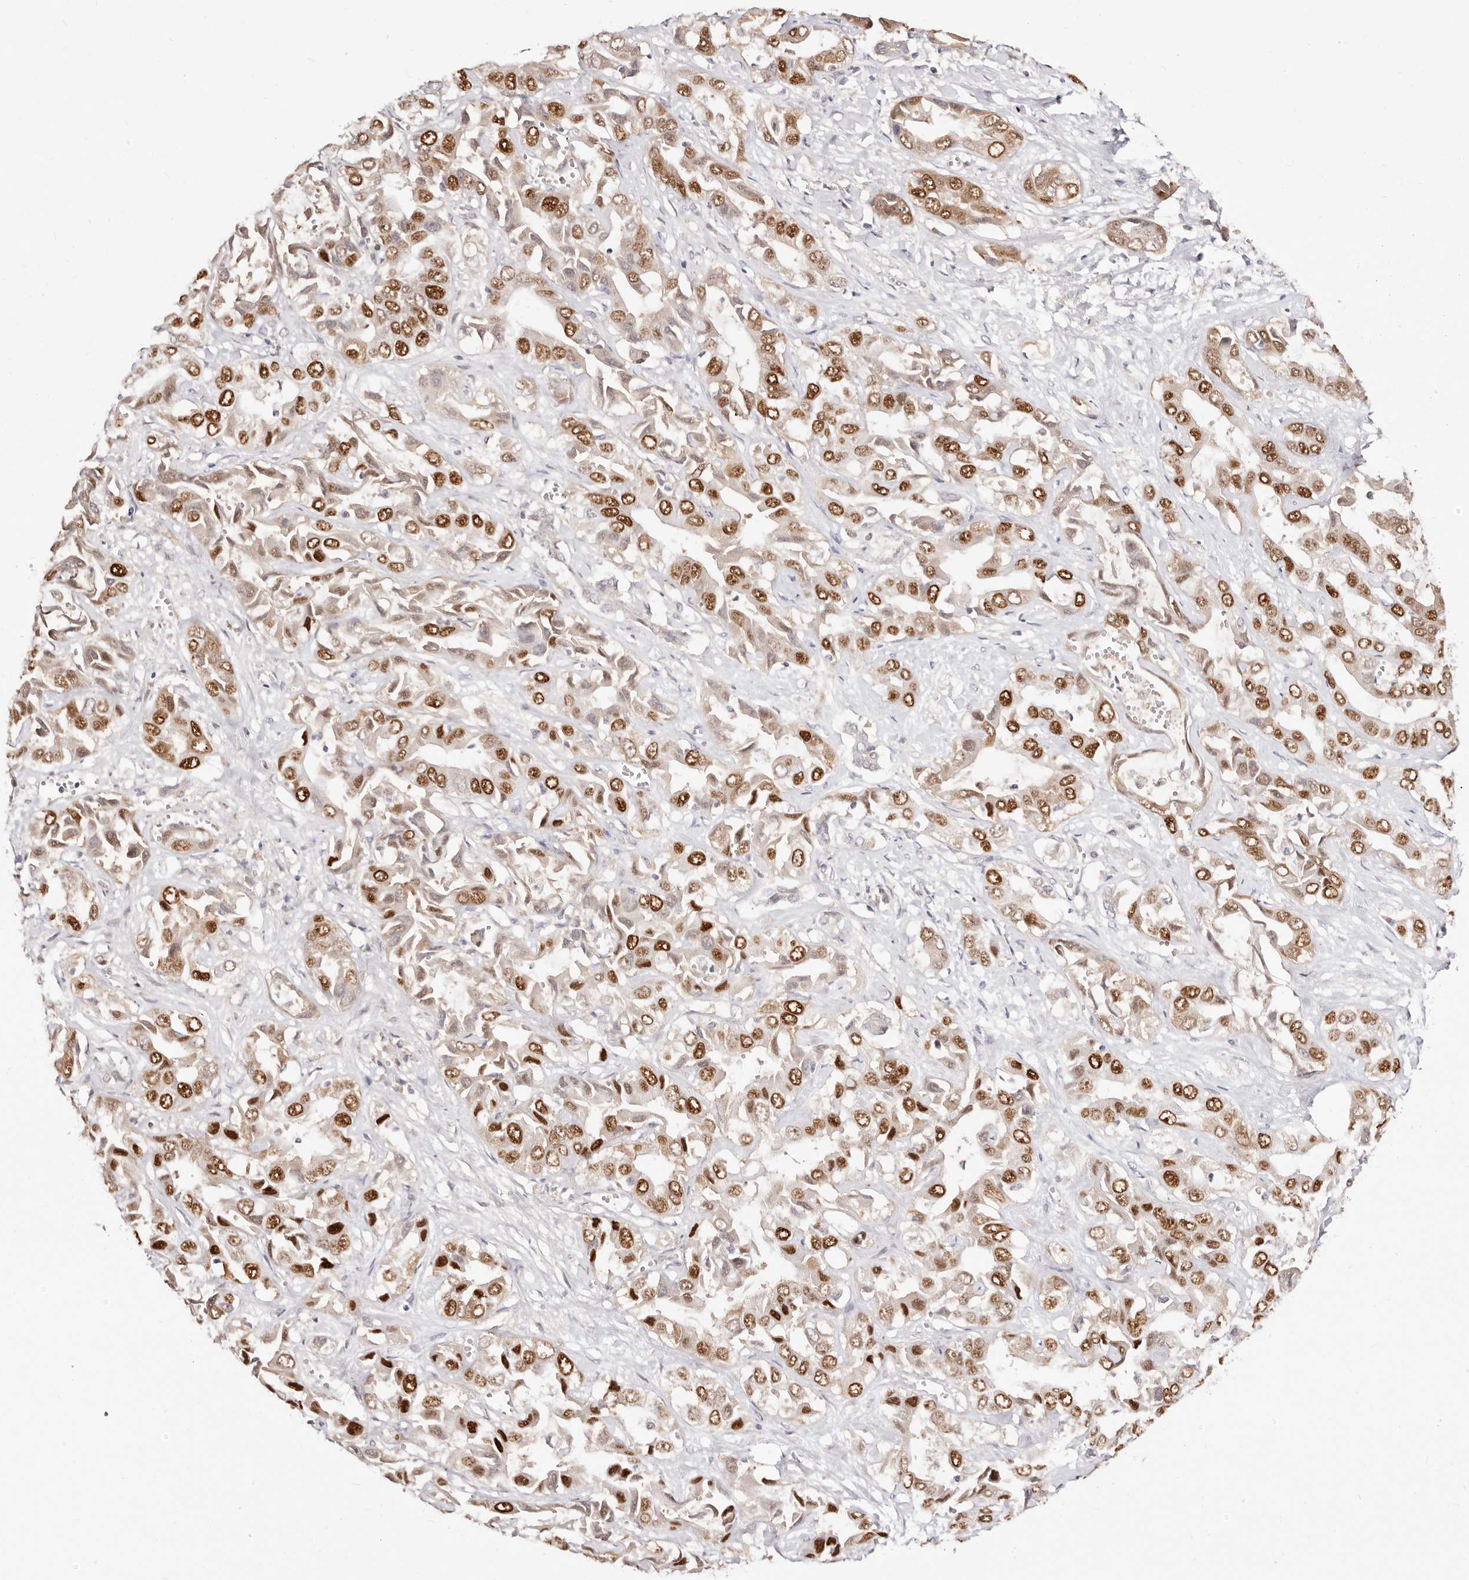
{"staining": {"intensity": "moderate", "quantity": ">75%", "location": "nuclear"}, "tissue": "liver cancer", "cell_type": "Tumor cells", "image_type": "cancer", "snomed": [{"axis": "morphology", "description": "Cholangiocarcinoma"}, {"axis": "topography", "description": "Liver"}], "caption": "Immunohistochemistry of human liver cholangiocarcinoma shows medium levels of moderate nuclear positivity in about >75% of tumor cells.", "gene": "TKT", "patient": {"sex": "female", "age": 52}}